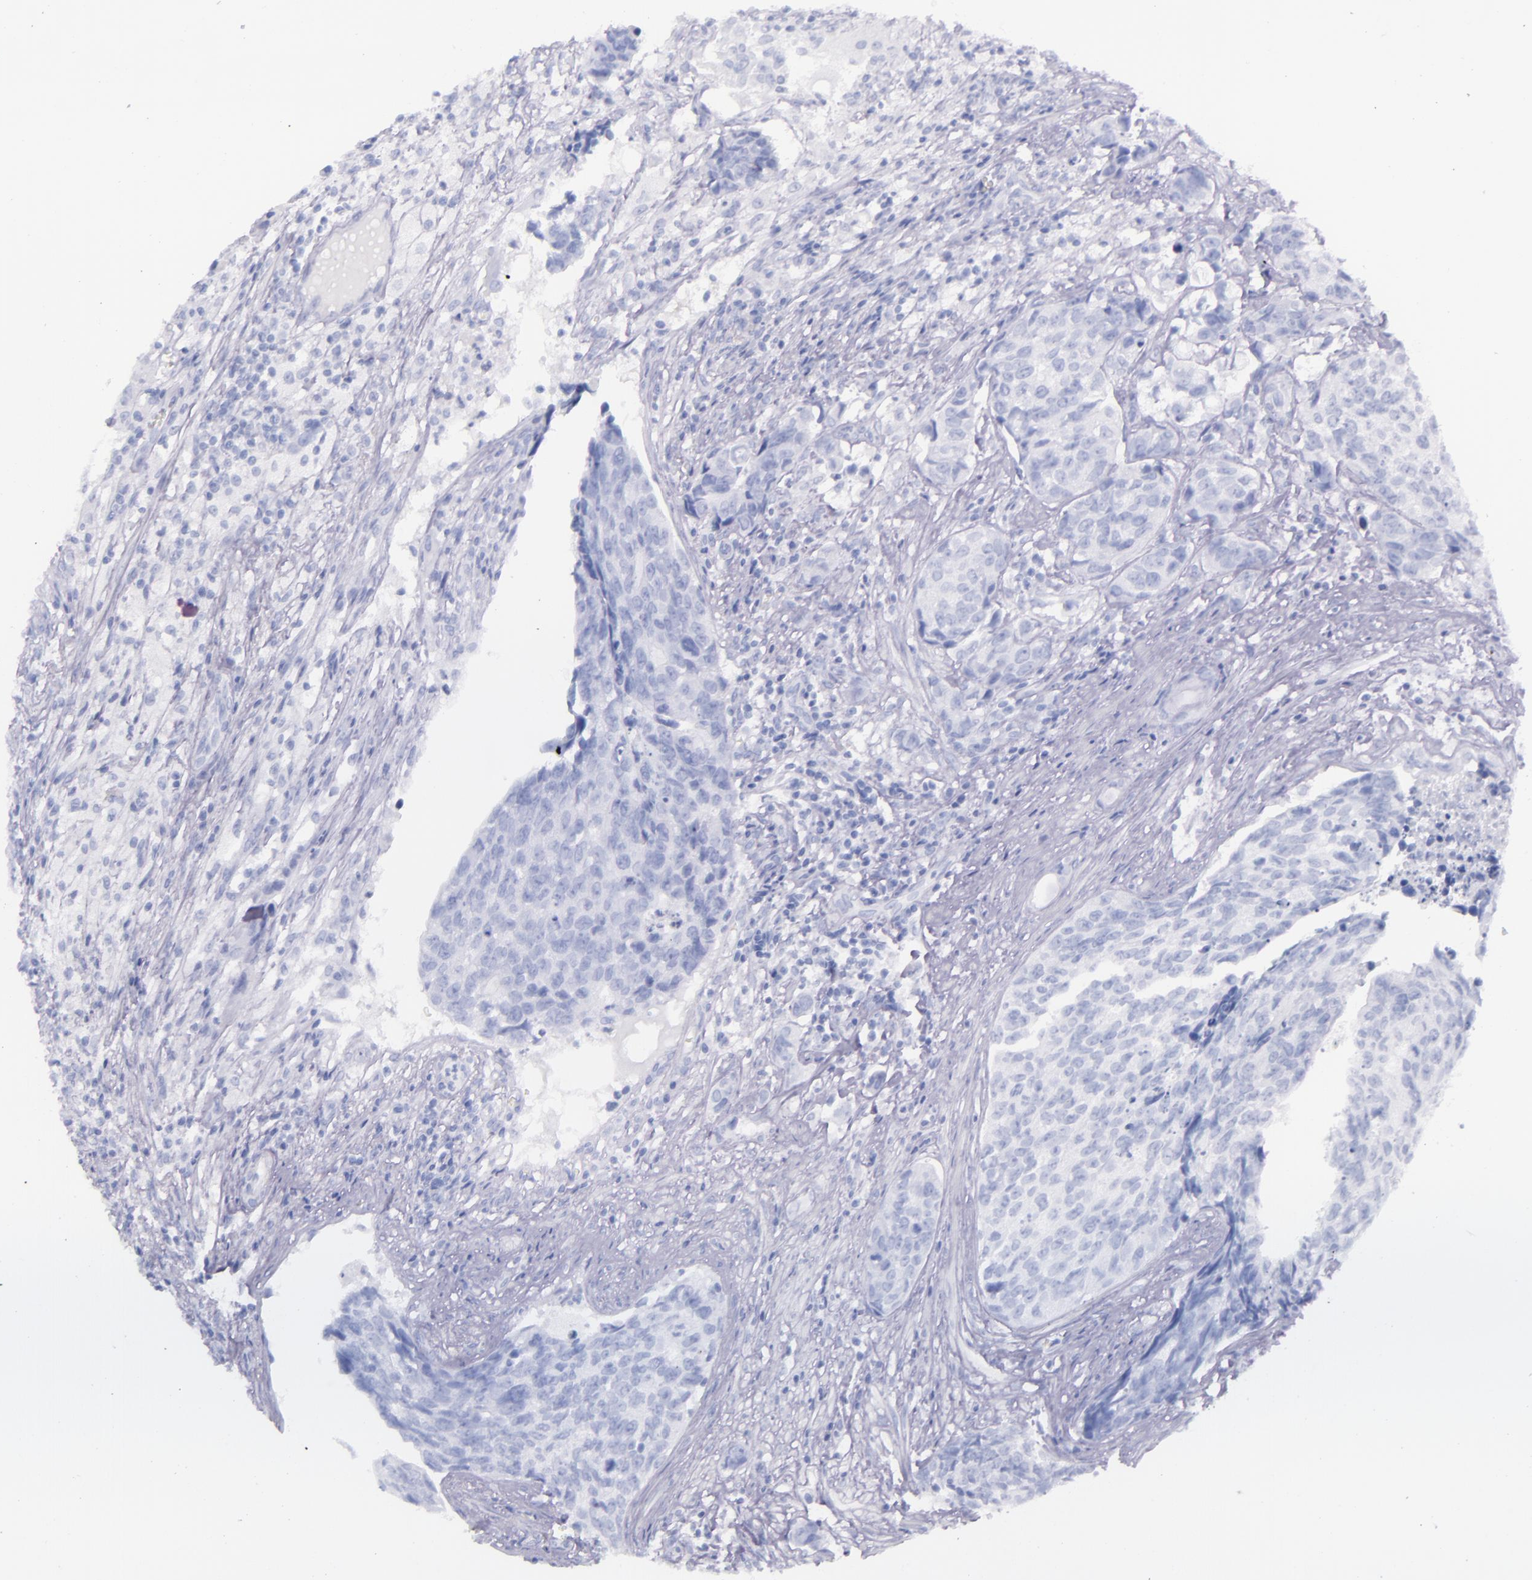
{"staining": {"intensity": "negative", "quantity": "none", "location": "none"}, "tissue": "urothelial cancer", "cell_type": "Tumor cells", "image_type": "cancer", "snomed": [{"axis": "morphology", "description": "Urothelial carcinoma, High grade"}, {"axis": "topography", "description": "Urinary bladder"}], "caption": "Immunohistochemistry (IHC) of urothelial carcinoma (high-grade) reveals no expression in tumor cells. (Immunohistochemistry (IHC), brightfield microscopy, high magnification).", "gene": "SFTPB", "patient": {"sex": "male", "age": 81}}